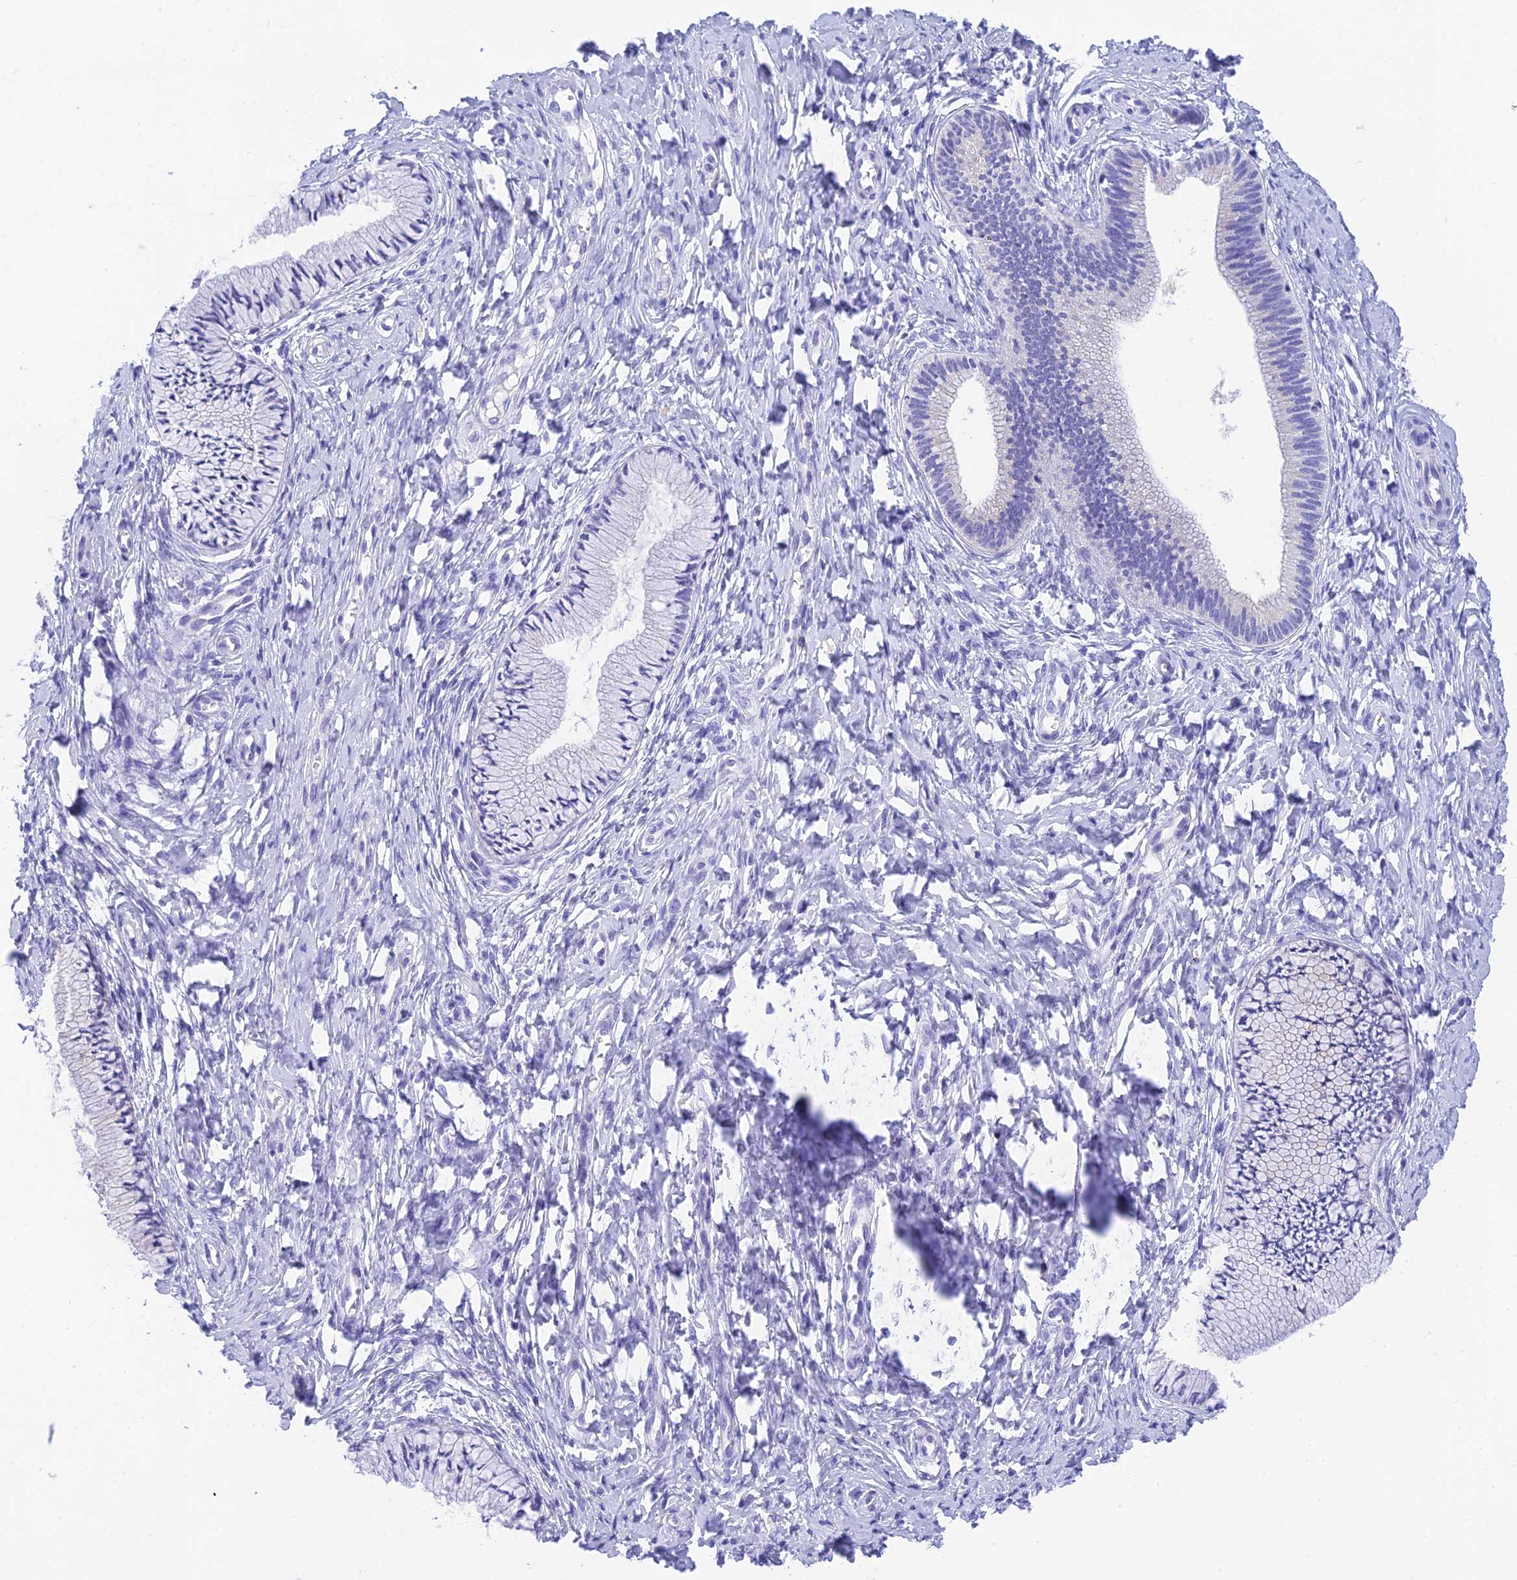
{"staining": {"intensity": "negative", "quantity": "none", "location": "none"}, "tissue": "cervix", "cell_type": "Glandular cells", "image_type": "normal", "snomed": [{"axis": "morphology", "description": "Normal tissue, NOS"}, {"axis": "topography", "description": "Cervix"}], "caption": "This is an immunohistochemistry (IHC) image of benign human cervix. There is no expression in glandular cells.", "gene": "KDELR3", "patient": {"sex": "female", "age": 36}}